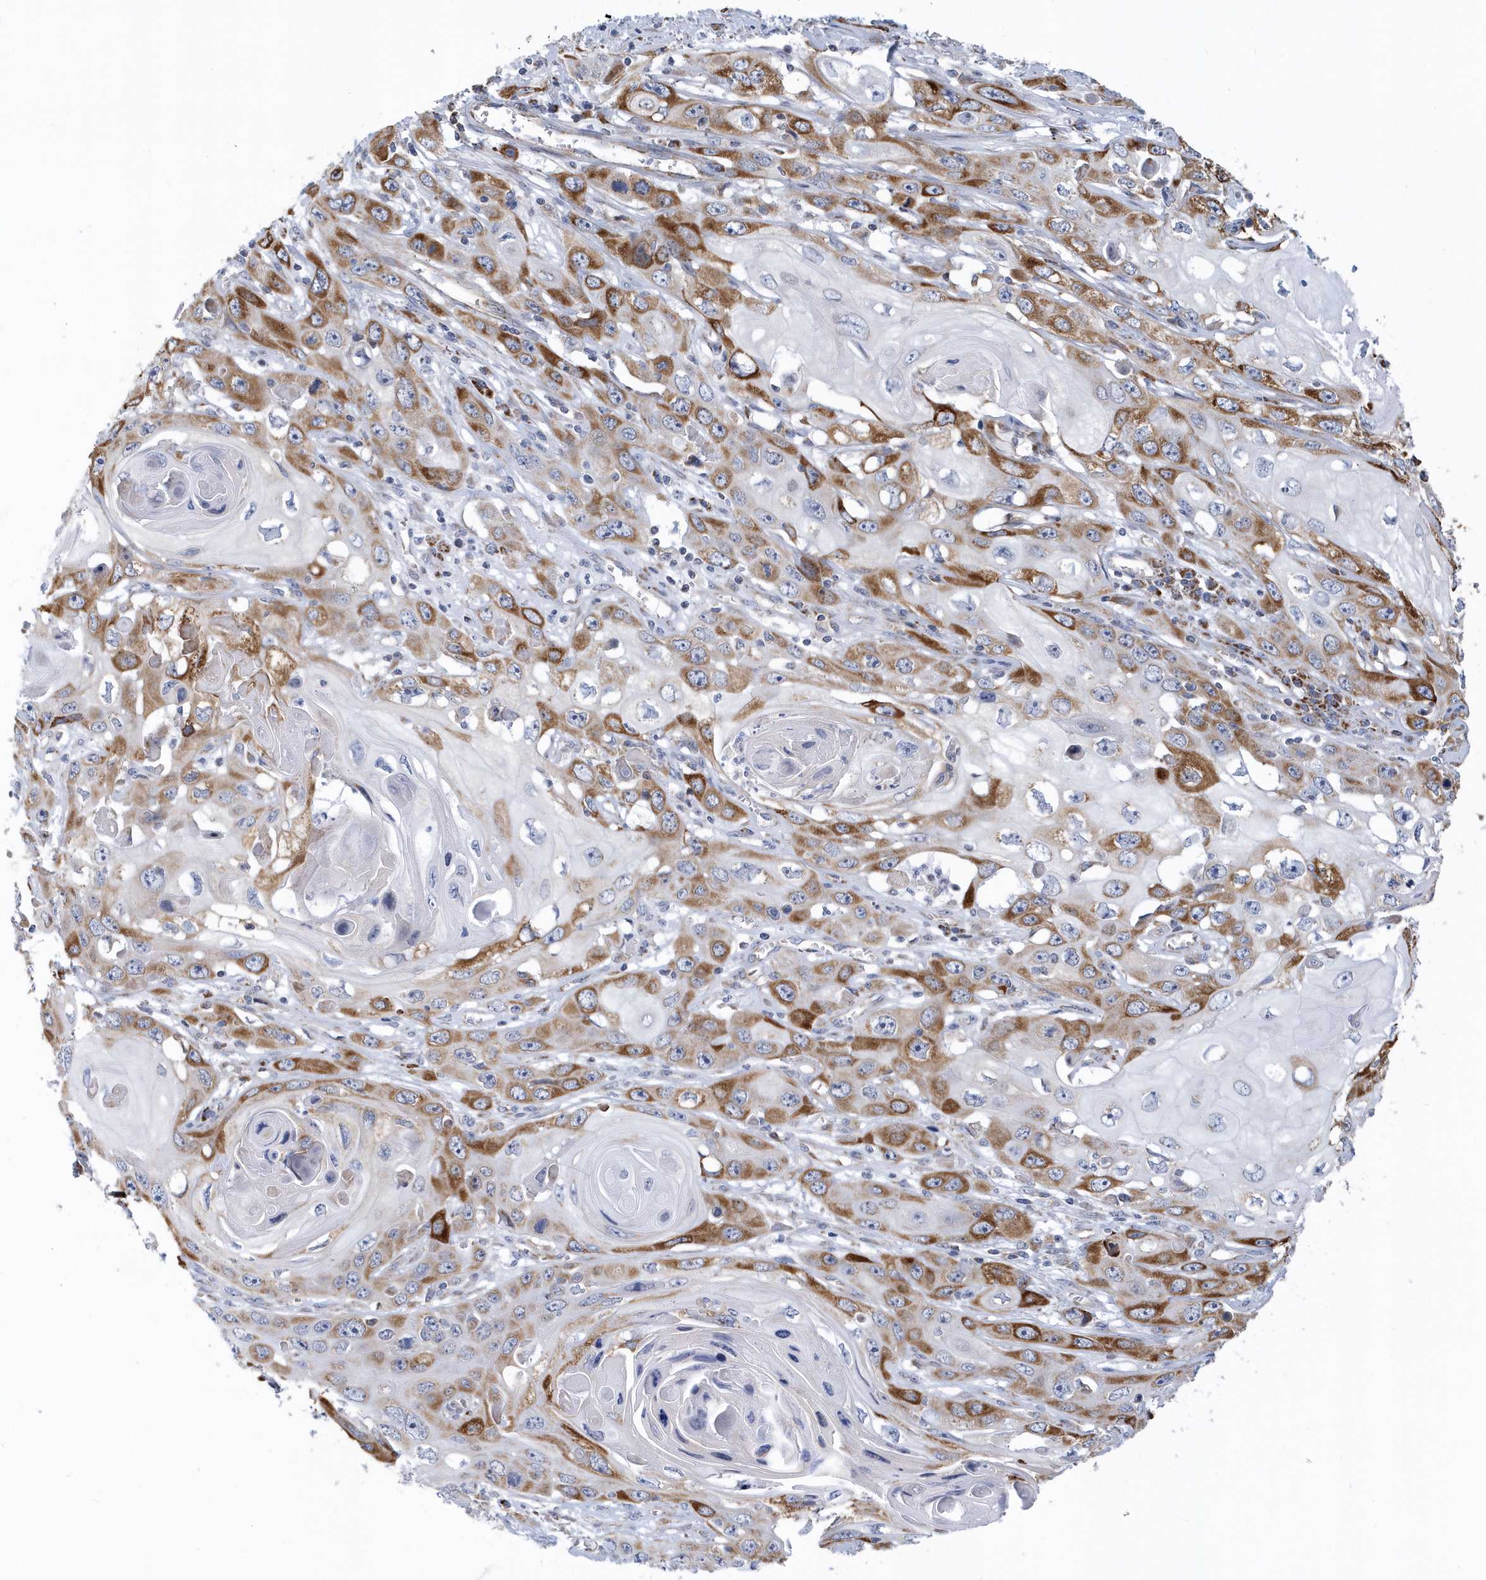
{"staining": {"intensity": "strong", "quantity": "25%-75%", "location": "cytoplasmic/membranous"}, "tissue": "skin cancer", "cell_type": "Tumor cells", "image_type": "cancer", "snomed": [{"axis": "morphology", "description": "Squamous cell carcinoma, NOS"}, {"axis": "topography", "description": "Skin"}], "caption": "IHC (DAB) staining of skin cancer reveals strong cytoplasmic/membranous protein expression in about 25%-75% of tumor cells.", "gene": "VWA5B2", "patient": {"sex": "male", "age": 55}}